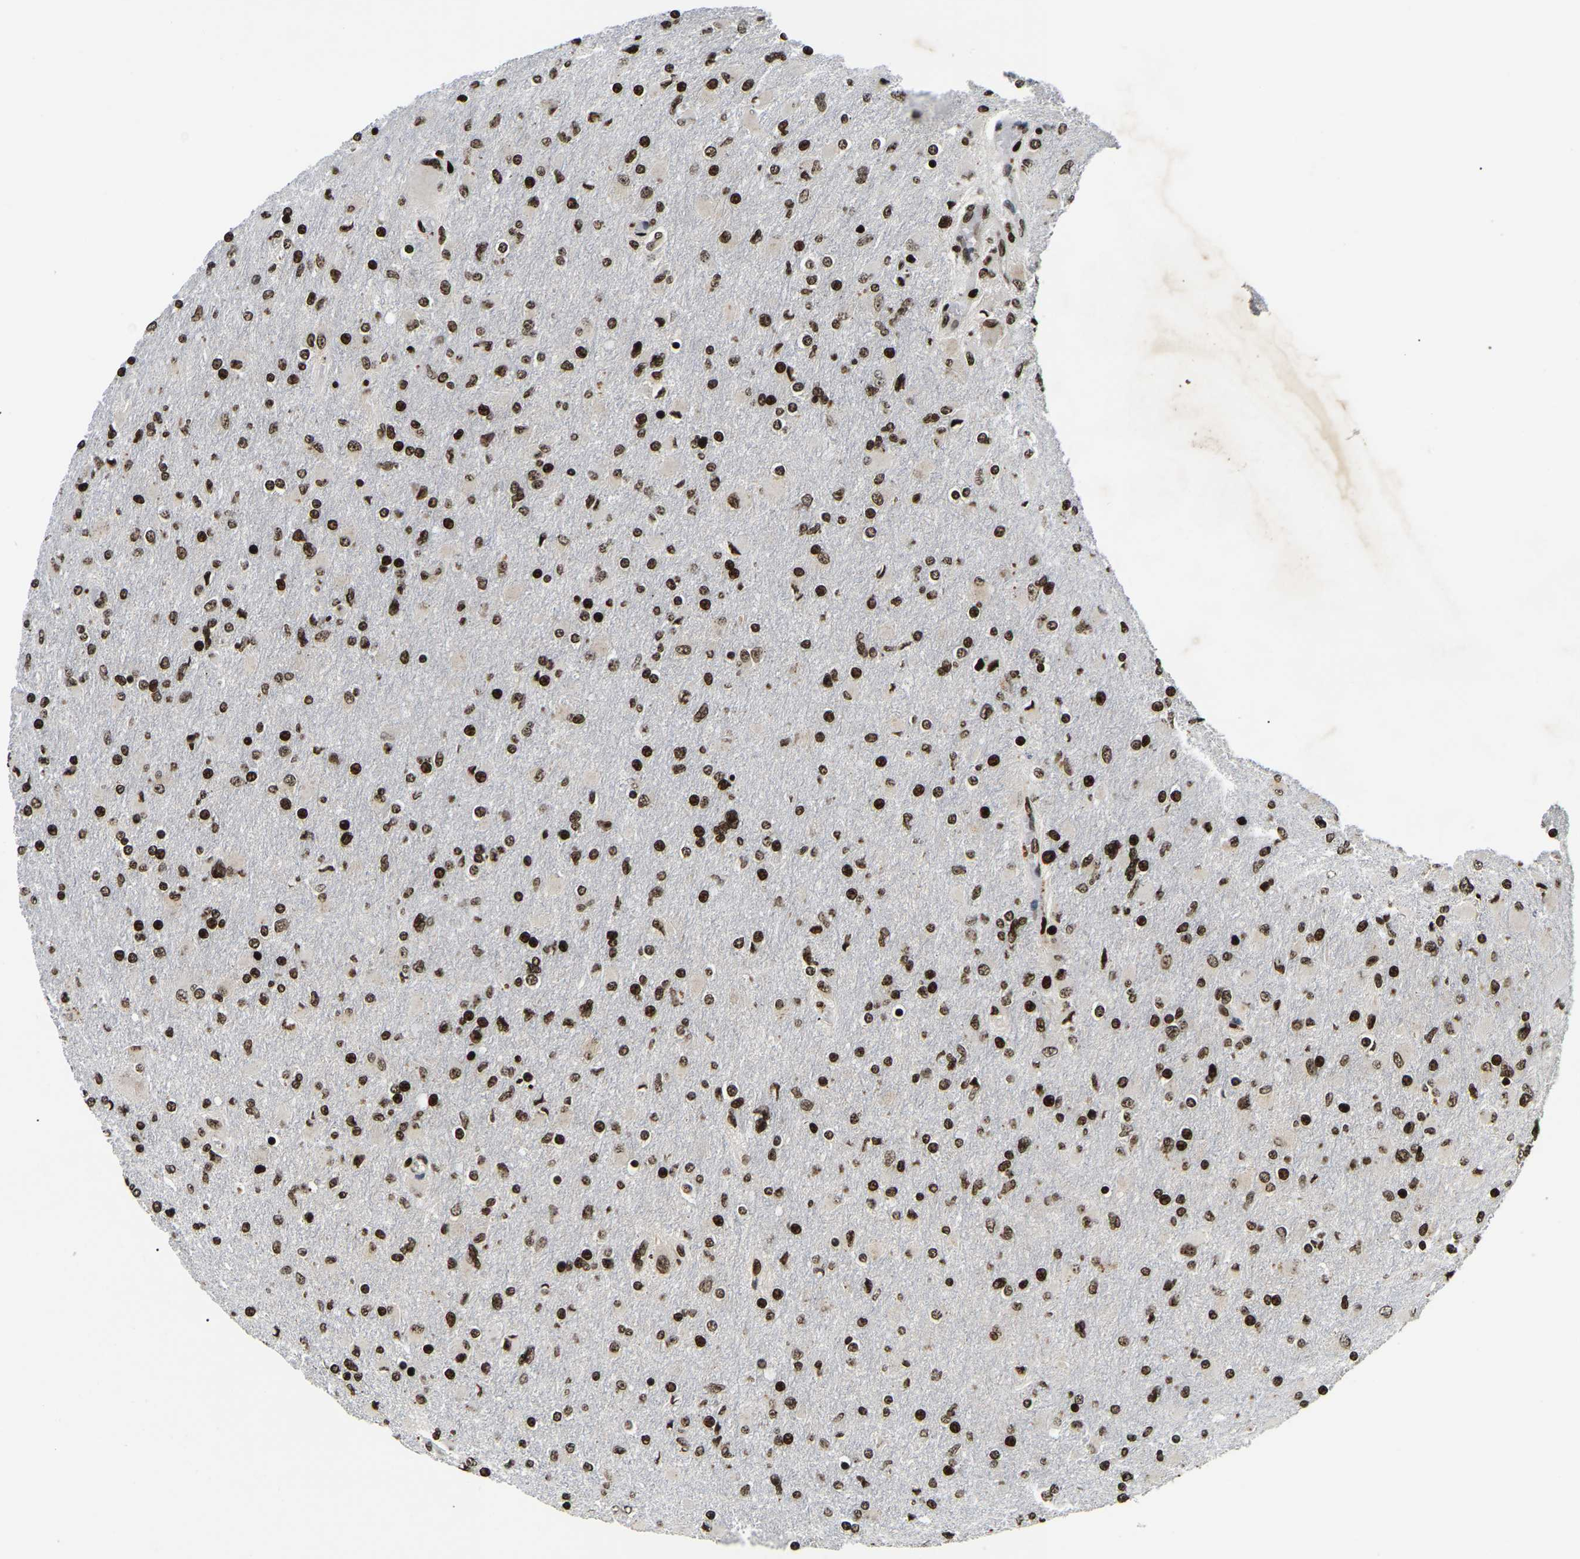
{"staining": {"intensity": "strong", "quantity": ">75%", "location": "nuclear"}, "tissue": "glioma", "cell_type": "Tumor cells", "image_type": "cancer", "snomed": [{"axis": "morphology", "description": "Glioma, malignant, High grade"}, {"axis": "topography", "description": "Cerebral cortex"}], "caption": "Immunohistochemical staining of malignant glioma (high-grade) exhibits high levels of strong nuclear protein staining in about >75% of tumor cells. (DAB IHC with brightfield microscopy, high magnification).", "gene": "LRRC61", "patient": {"sex": "female", "age": 36}}